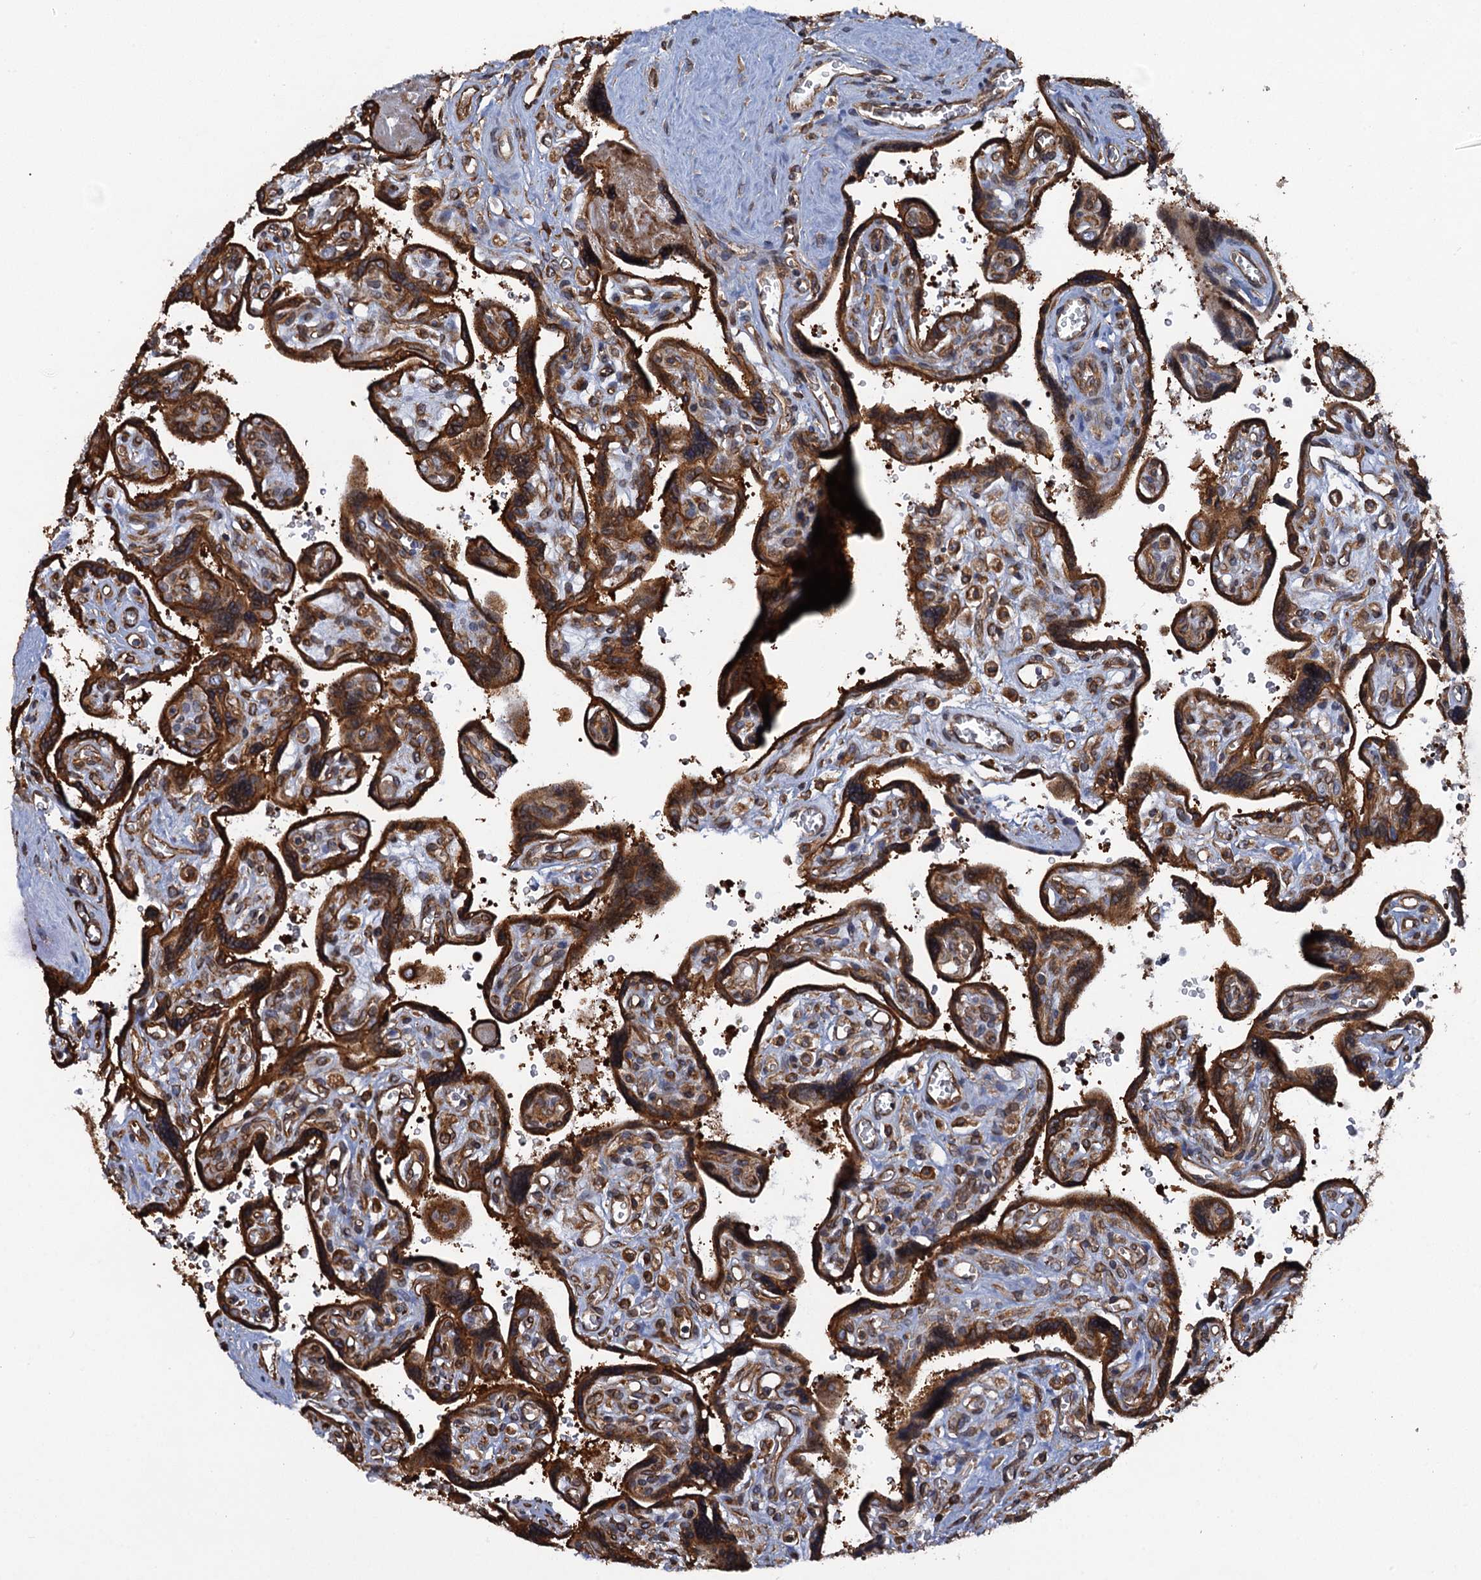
{"staining": {"intensity": "strong", "quantity": ">75%", "location": "cytoplasmic/membranous"}, "tissue": "placenta", "cell_type": "Trophoblastic cells", "image_type": "normal", "snomed": [{"axis": "morphology", "description": "Normal tissue, NOS"}, {"axis": "topography", "description": "Placenta"}], "caption": "A brown stain labels strong cytoplasmic/membranous staining of a protein in trophoblastic cells of benign placenta. (Stains: DAB in brown, nuclei in blue, Microscopy: brightfield microscopy at high magnification).", "gene": "ARMC5", "patient": {"sex": "female", "age": 39}}